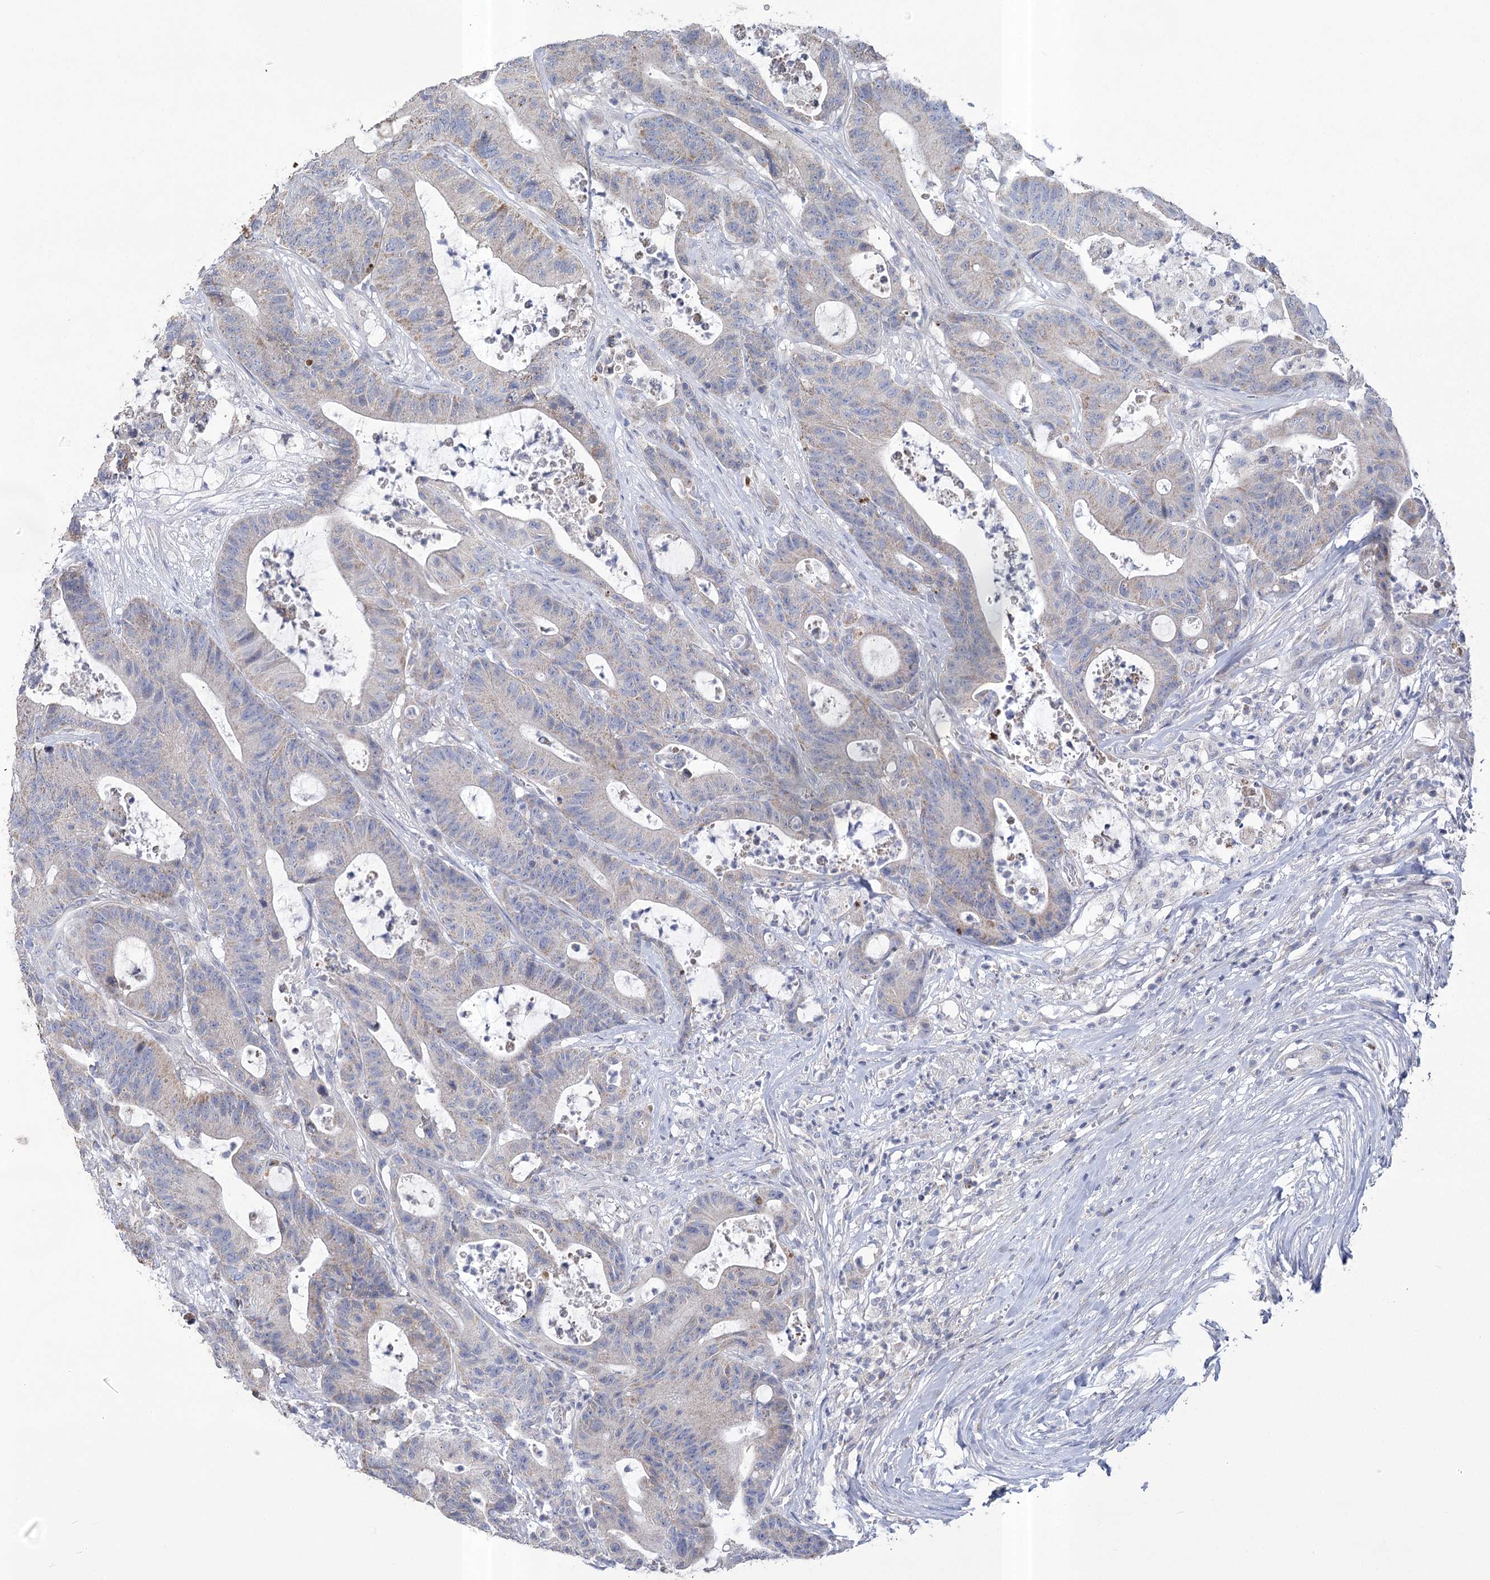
{"staining": {"intensity": "weak", "quantity": "<25%", "location": "cytoplasmic/membranous"}, "tissue": "colorectal cancer", "cell_type": "Tumor cells", "image_type": "cancer", "snomed": [{"axis": "morphology", "description": "Adenocarcinoma, NOS"}, {"axis": "topography", "description": "Colon"}], "caption": "DAB immunohistochemical staining of human colorectal adenocarcinoma exhibits no significant positivity in tumor cells.", "gene": "PDHB", "patient": {"sex": "female", "age": 84}}